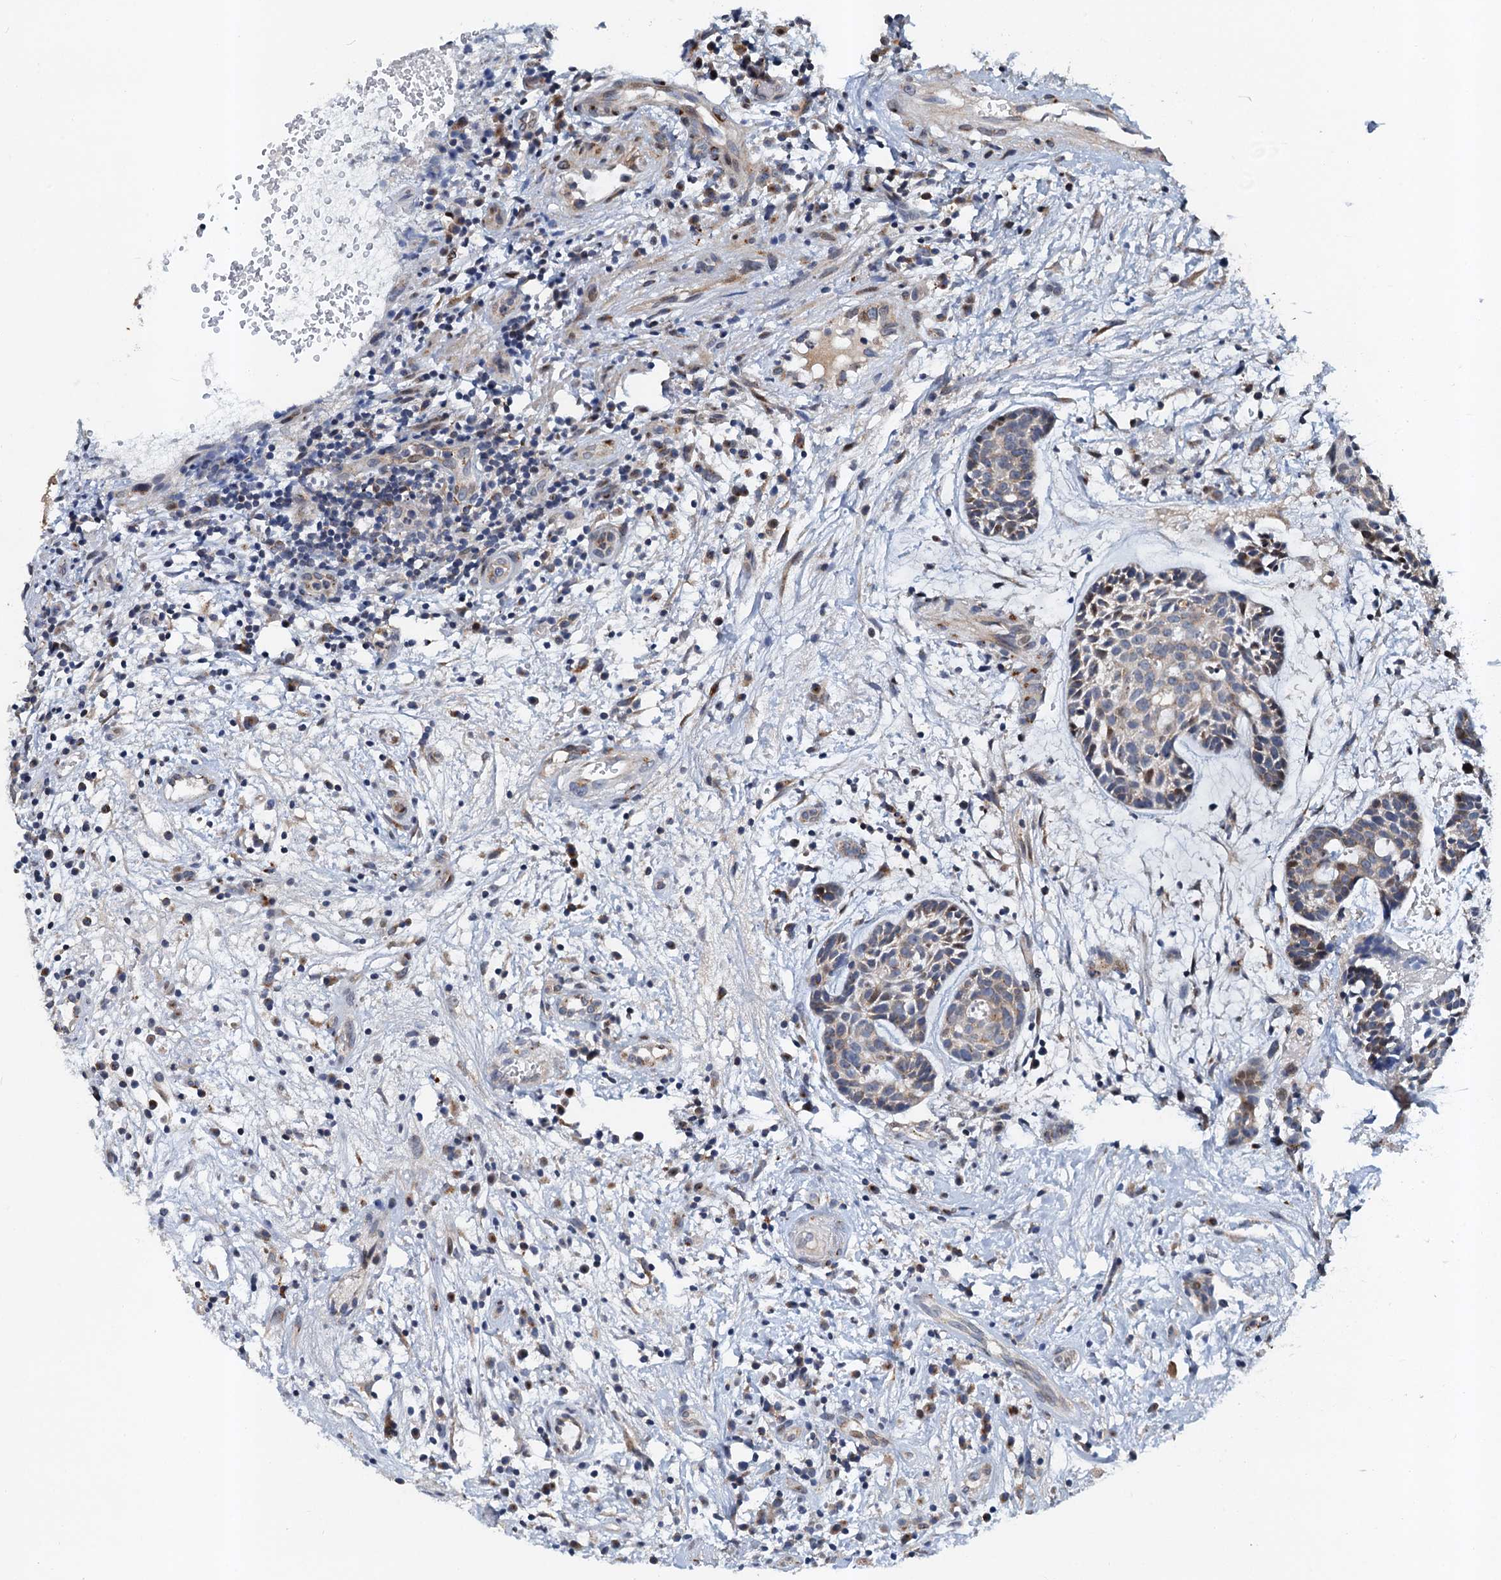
{"staining": {"intensity": "negative", "quantity": "none", "location": "none"}, "tissue": "head and neck cancer", "cell_type": "Tumor cells", "image_type": "cancer", "snomed": [{"axis": "morphology", "description": "Adenocarcinoma, NOS"}, {"axis": "topography", "description": "Subcutis"}, {"axis": "topography", "description": "Head-Neck"}], "caption": "The photomicrograph demonstrates no significant positivity in tumor cells of head and neck adenocarcinoma.", "gene": "NBEA", "patient": {"sex": "female", "age": 73}}